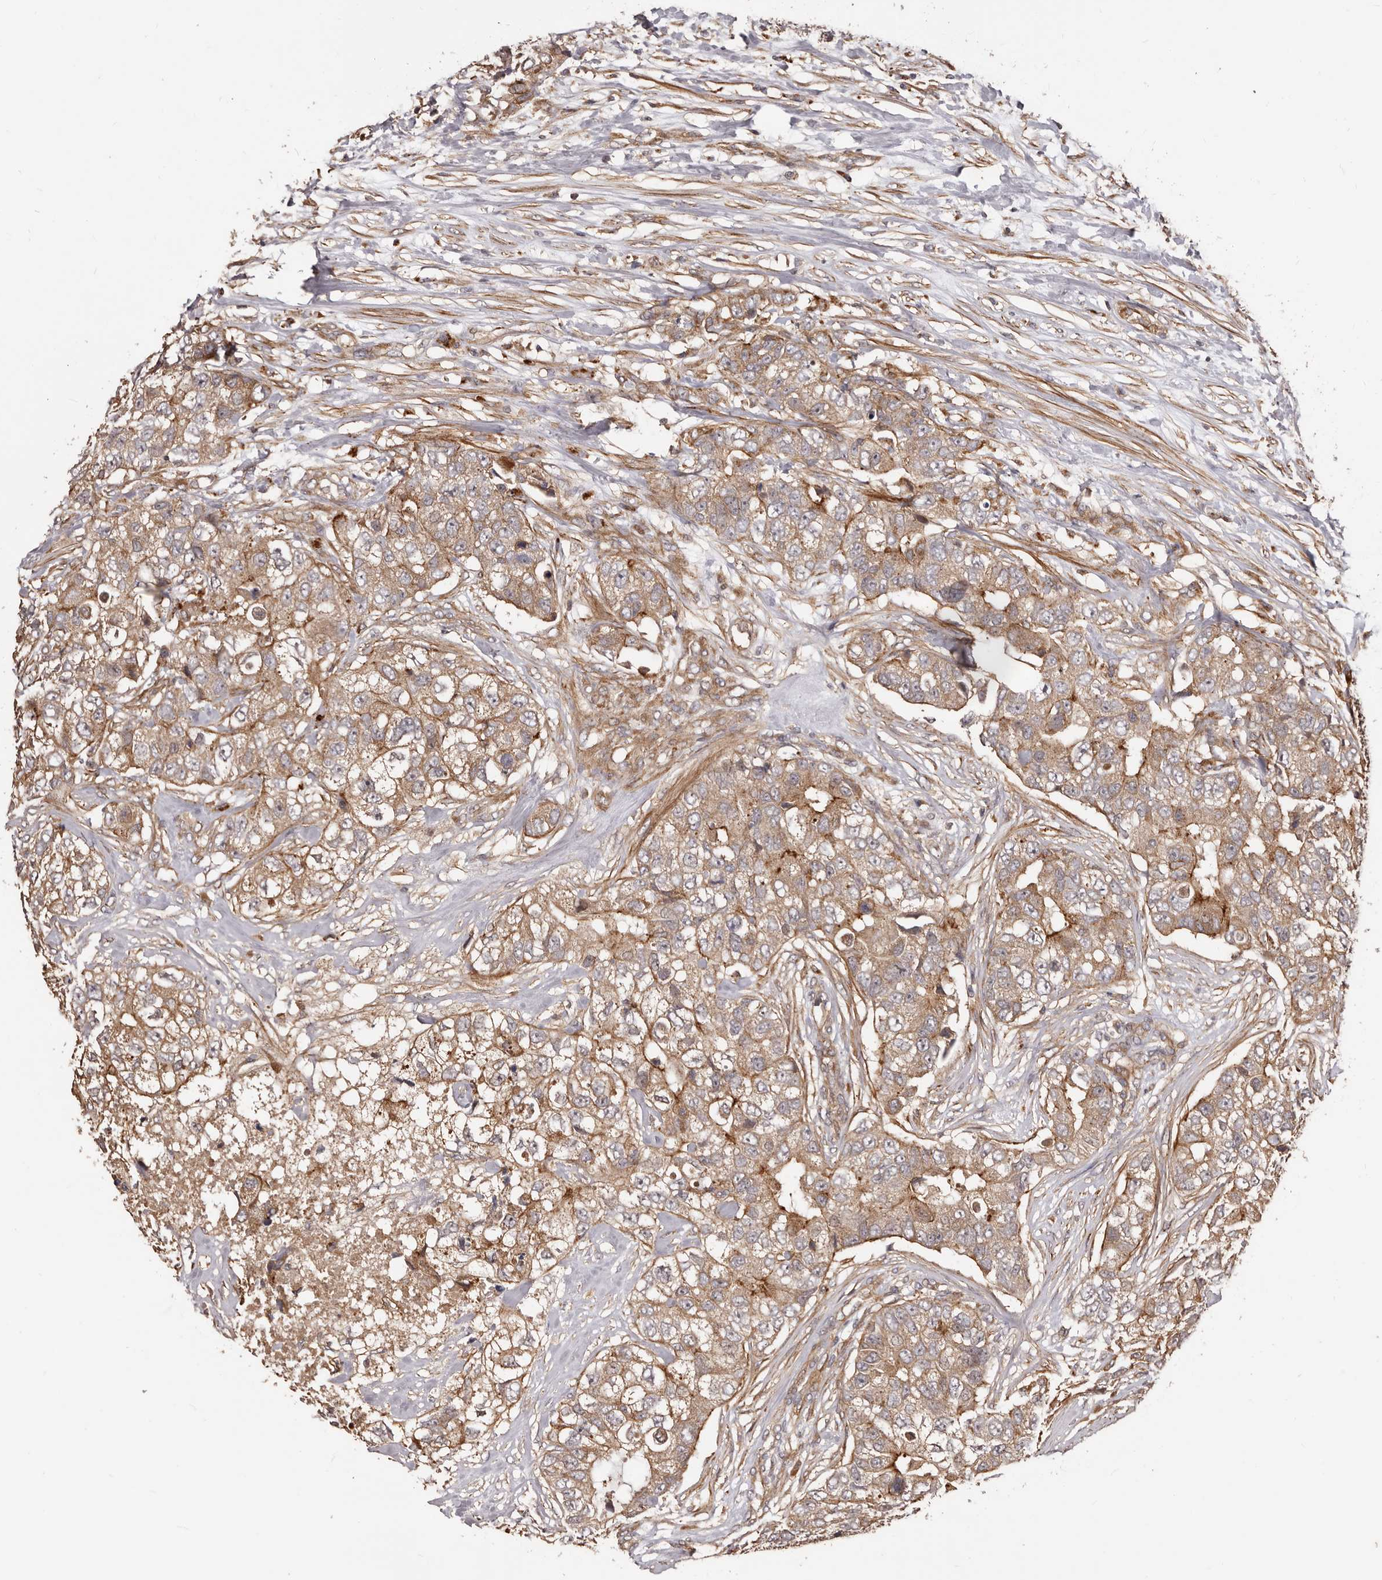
{"staining": {"intensity": "moderate", "quantity": ">75%", "location": "cytoplasmic/membranous"}, "tissue": "breast cancer", "cell_type": "Tumor cells", "image_type": "cancer", "snomed": [{"axis": "morphology", "description": "Duct carcinoma"}, {"axis": "topography", "description": "Breast"}], "caption": "Breast invasive ductal carcinoma was stained to show a protein in brown. There is medium levels of moderate cytoplasmic/membranous positivity in about >75% of tumor cells.", "gene": "GTPBP1", "patient": {"sex": "female", "age": 62}}